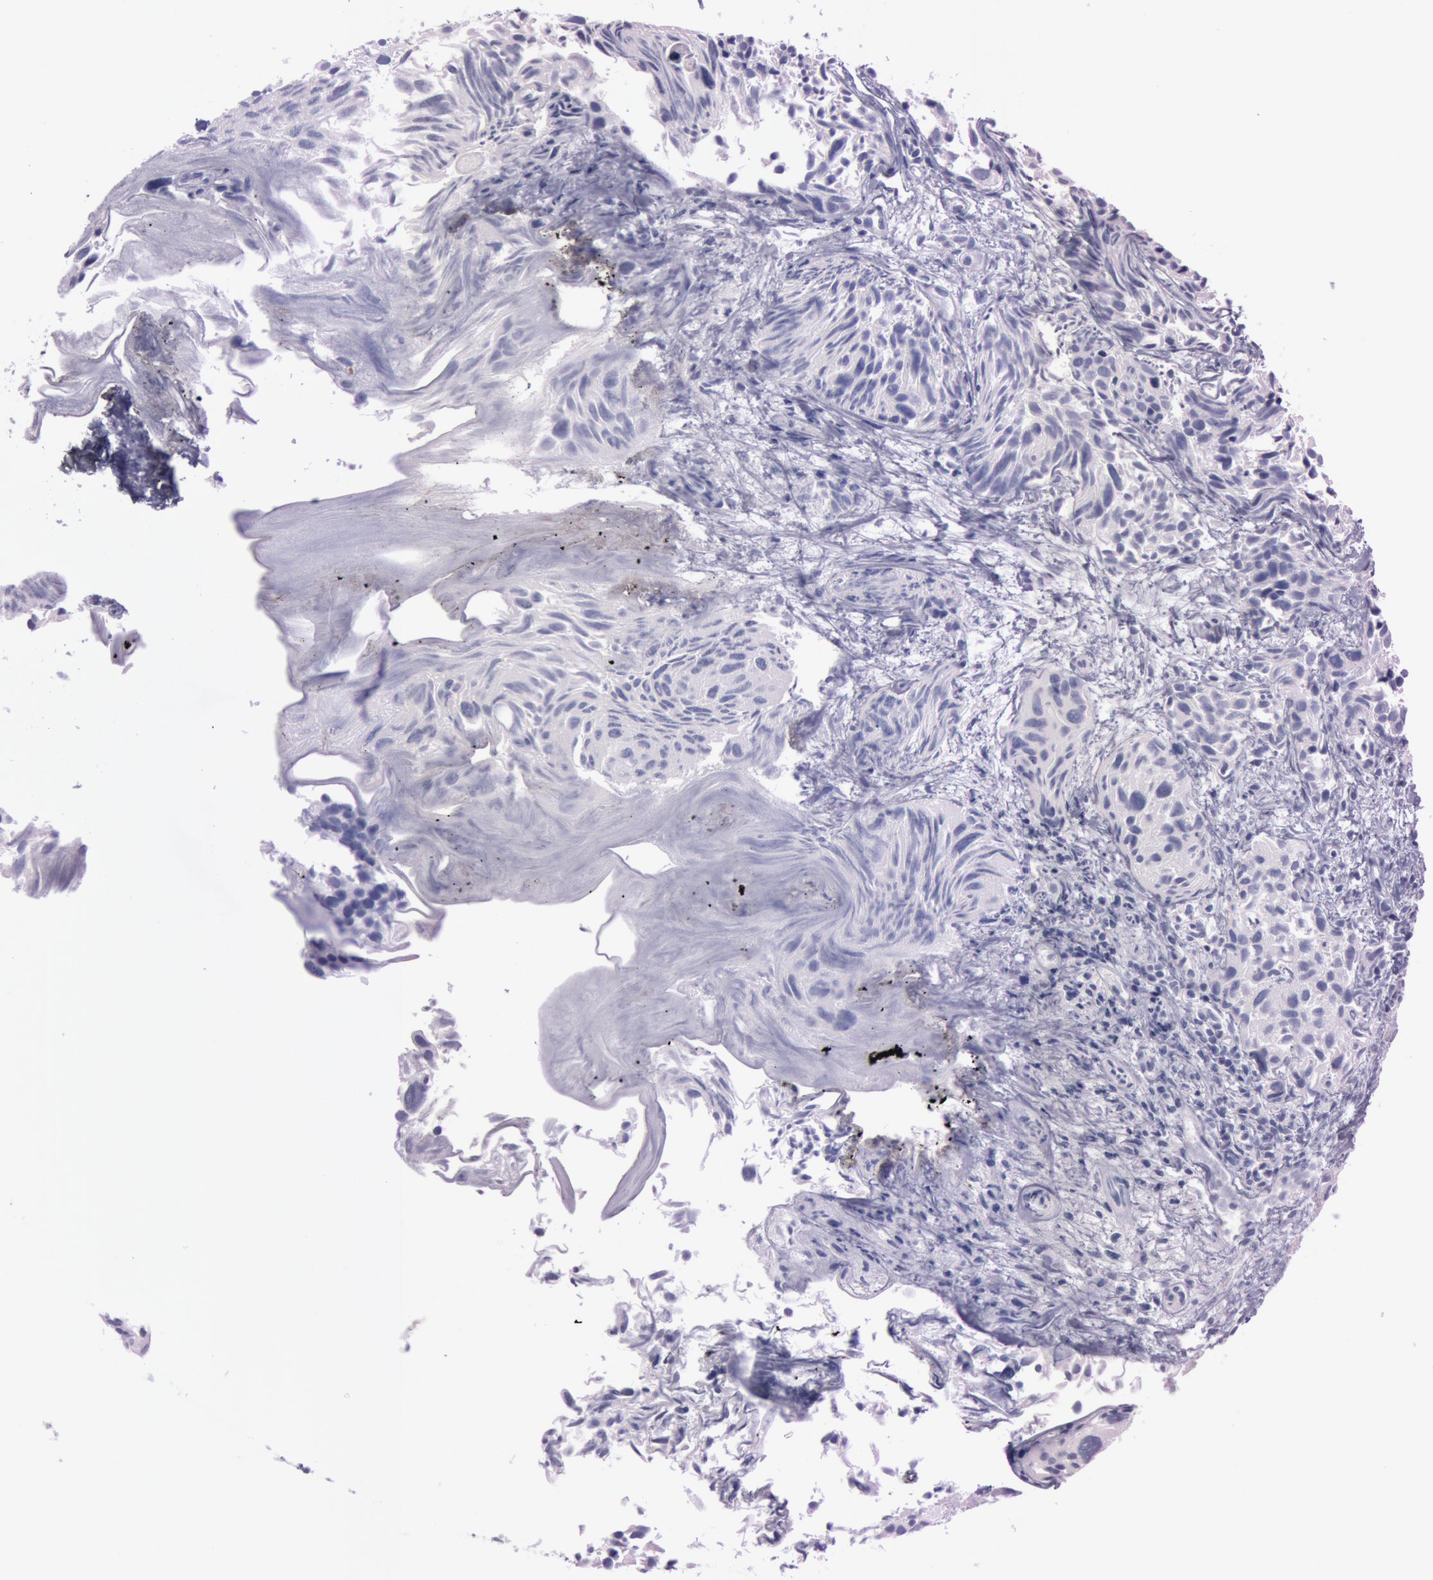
{"staining": {"intensity": "negative", "quantity": "none", "location": "none"}, "tissue": "urothelial cancer", "cell_type": "Tumor cells", "image_type": "cancer", "snomed": [{"axis": "morphology", "description": "Urothelial carcinoma, High grade"}, {"axis": "topography", "description": "Urinary bladder"}], "caption": "This is an immunohistochemistry (IHC) image of human urothelial cancer. There is no positivity in tumor cells.", "gene": "S100A7", "patient": {"sex": "female", "age": 78}}